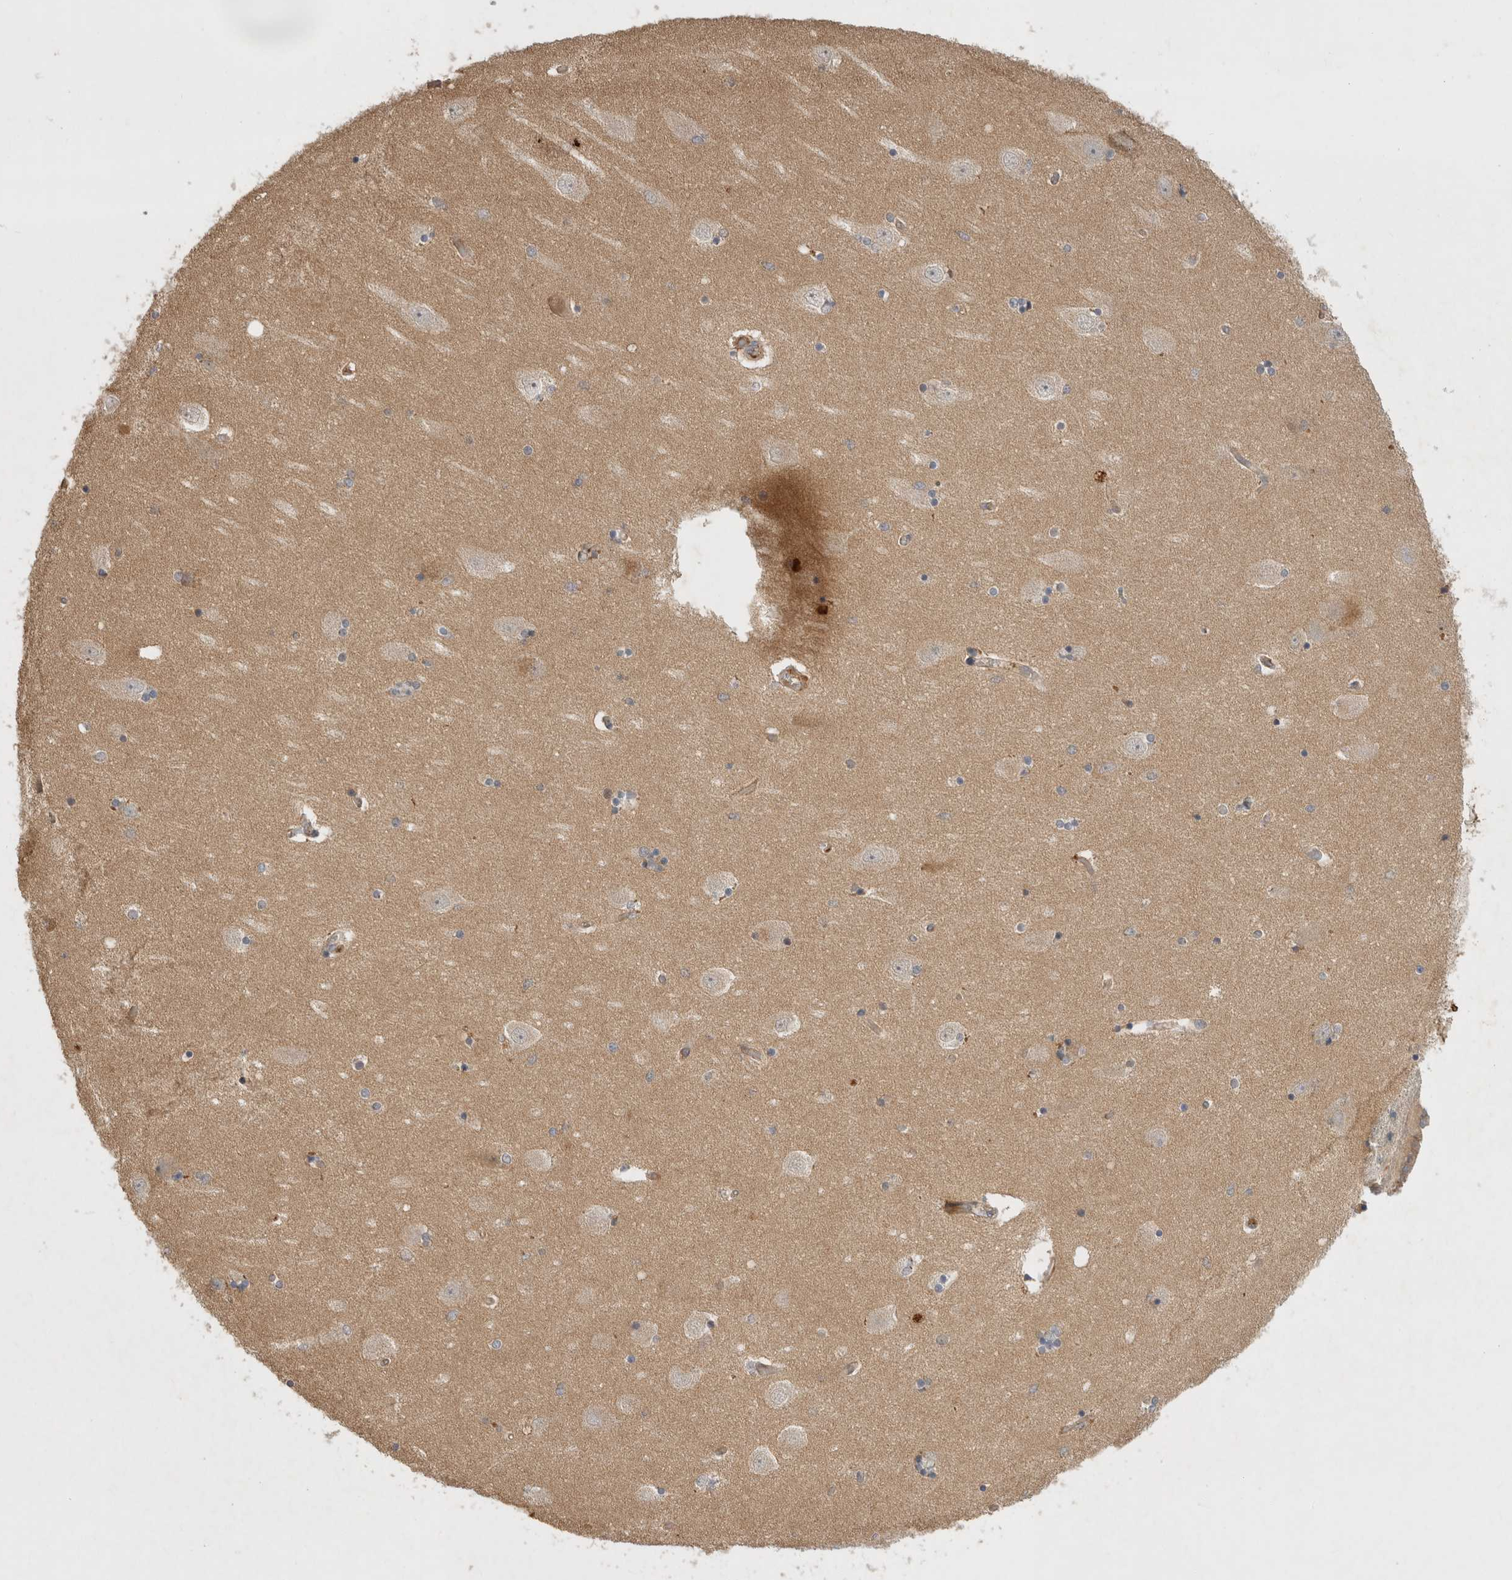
{"staining": {"intensity": "negative", "quantity": "none", "location": "none"}, "tissue": "hippocampus", "cell_type": "Glial cells", "image_type": "normal", "snomed": [{"axis": "morphology", "description": "Normal tissue, NOS"}, {"axis": "topography", "description": "Hippocampus"}], "caption": "Glial cells show no significant staining in benign hippocampus. (IHC, brightfield microscopy, high magnification).", "gene": "PPP1R42", "patient": {"sex": "female", "age": 54}}